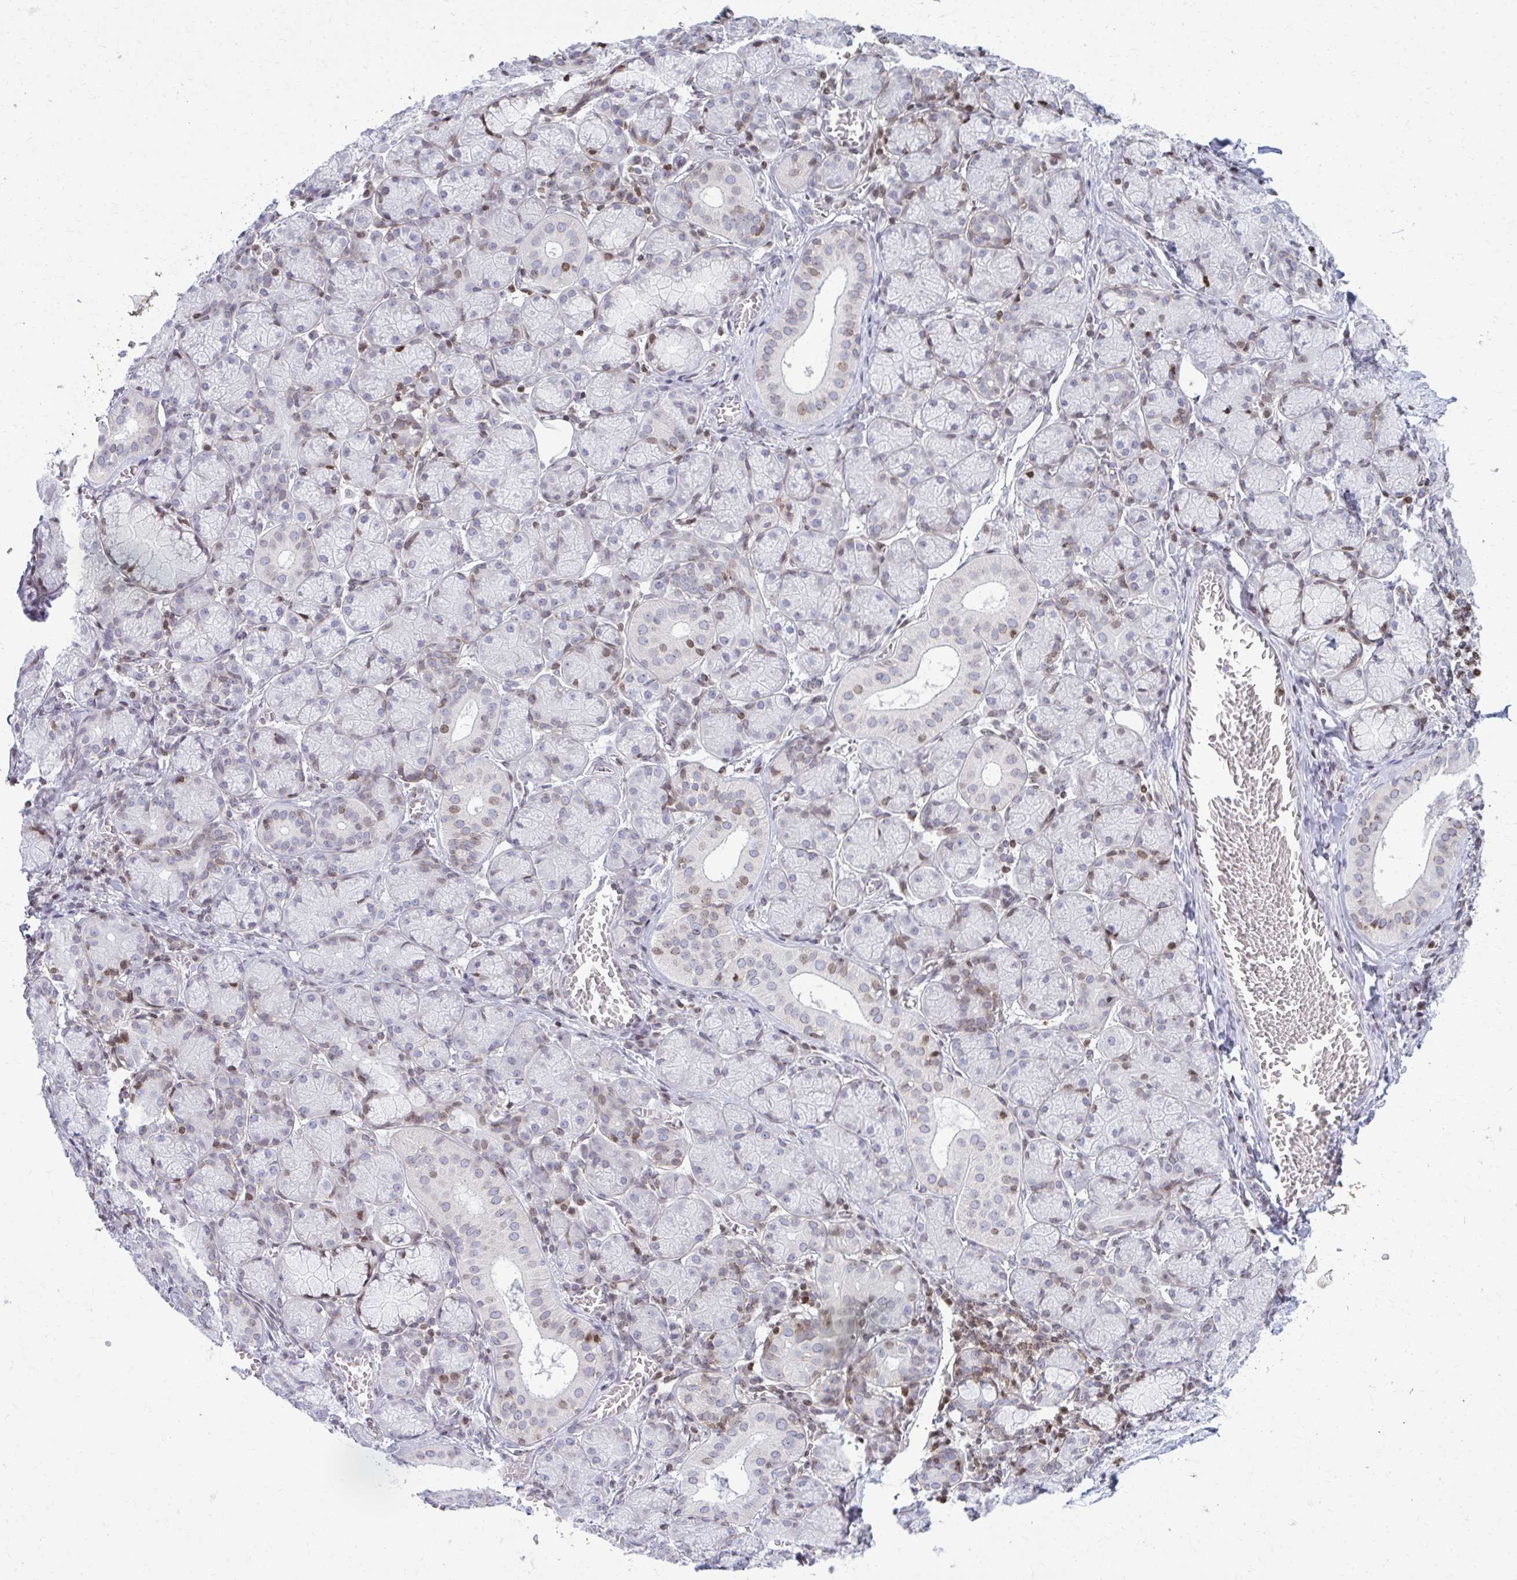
{"staining": {"intensity": "moderate", "quantity": "<25%", "location": "nuclear"}, "tissue": "salivary gland", "cell_type": "Glandular cells", "image_type": "normal", "snomed": [{"axis": "morphology", "description": "Normal tissue, NOS"}, {"axis": "topography", "description": "Salivary gland"}], "caption": "Protein staining of benign salivary gland demonstrates moderate nuclear staining in approximately <25% of glandular cells.", "gene": "AP5M1", "patient": {"sex": "female", "age": 24}}